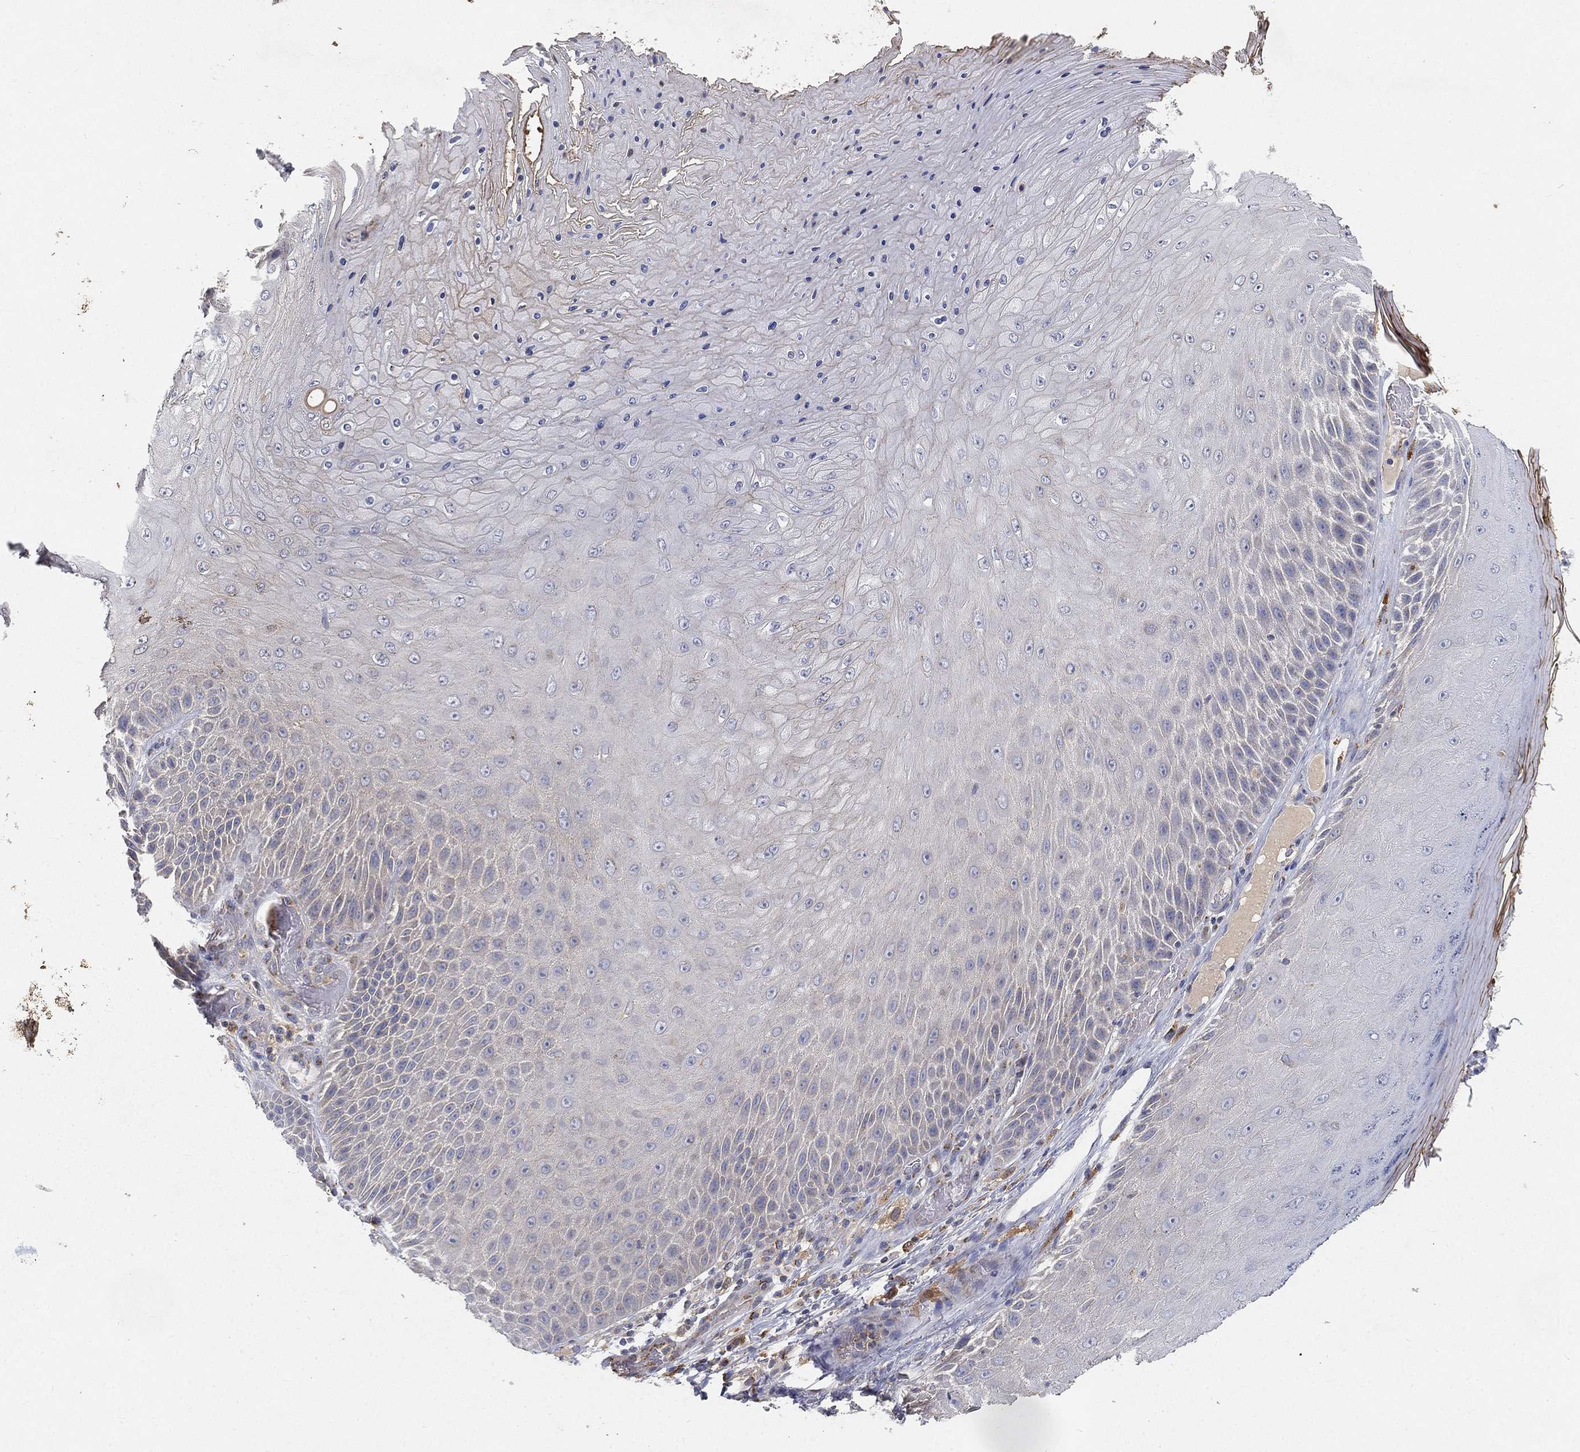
{"staining": {"intensity": "negative", "quantity": "none", "location": "none"}, "tissue": "skin cancer", "cell_type": "Tumor cells", "image_type": "cancer", "snomed": [{"axis": "morphology", "description": "Squamous cell carcinoma, NOS"}, {"axis": "topography", "description": "Skin"}], "caption": "Tumor cells are negative for brown protein staining in skin squamous cell carcinoma. Brightfield microscopy of immunohistochemistry stained with DAB (3,3'-diaminobenzidine) (brown) and hematoxylin (blue), captured at high magnification.", "gene": "CTSL", "patient": {"sex": "male", "age": 62}}